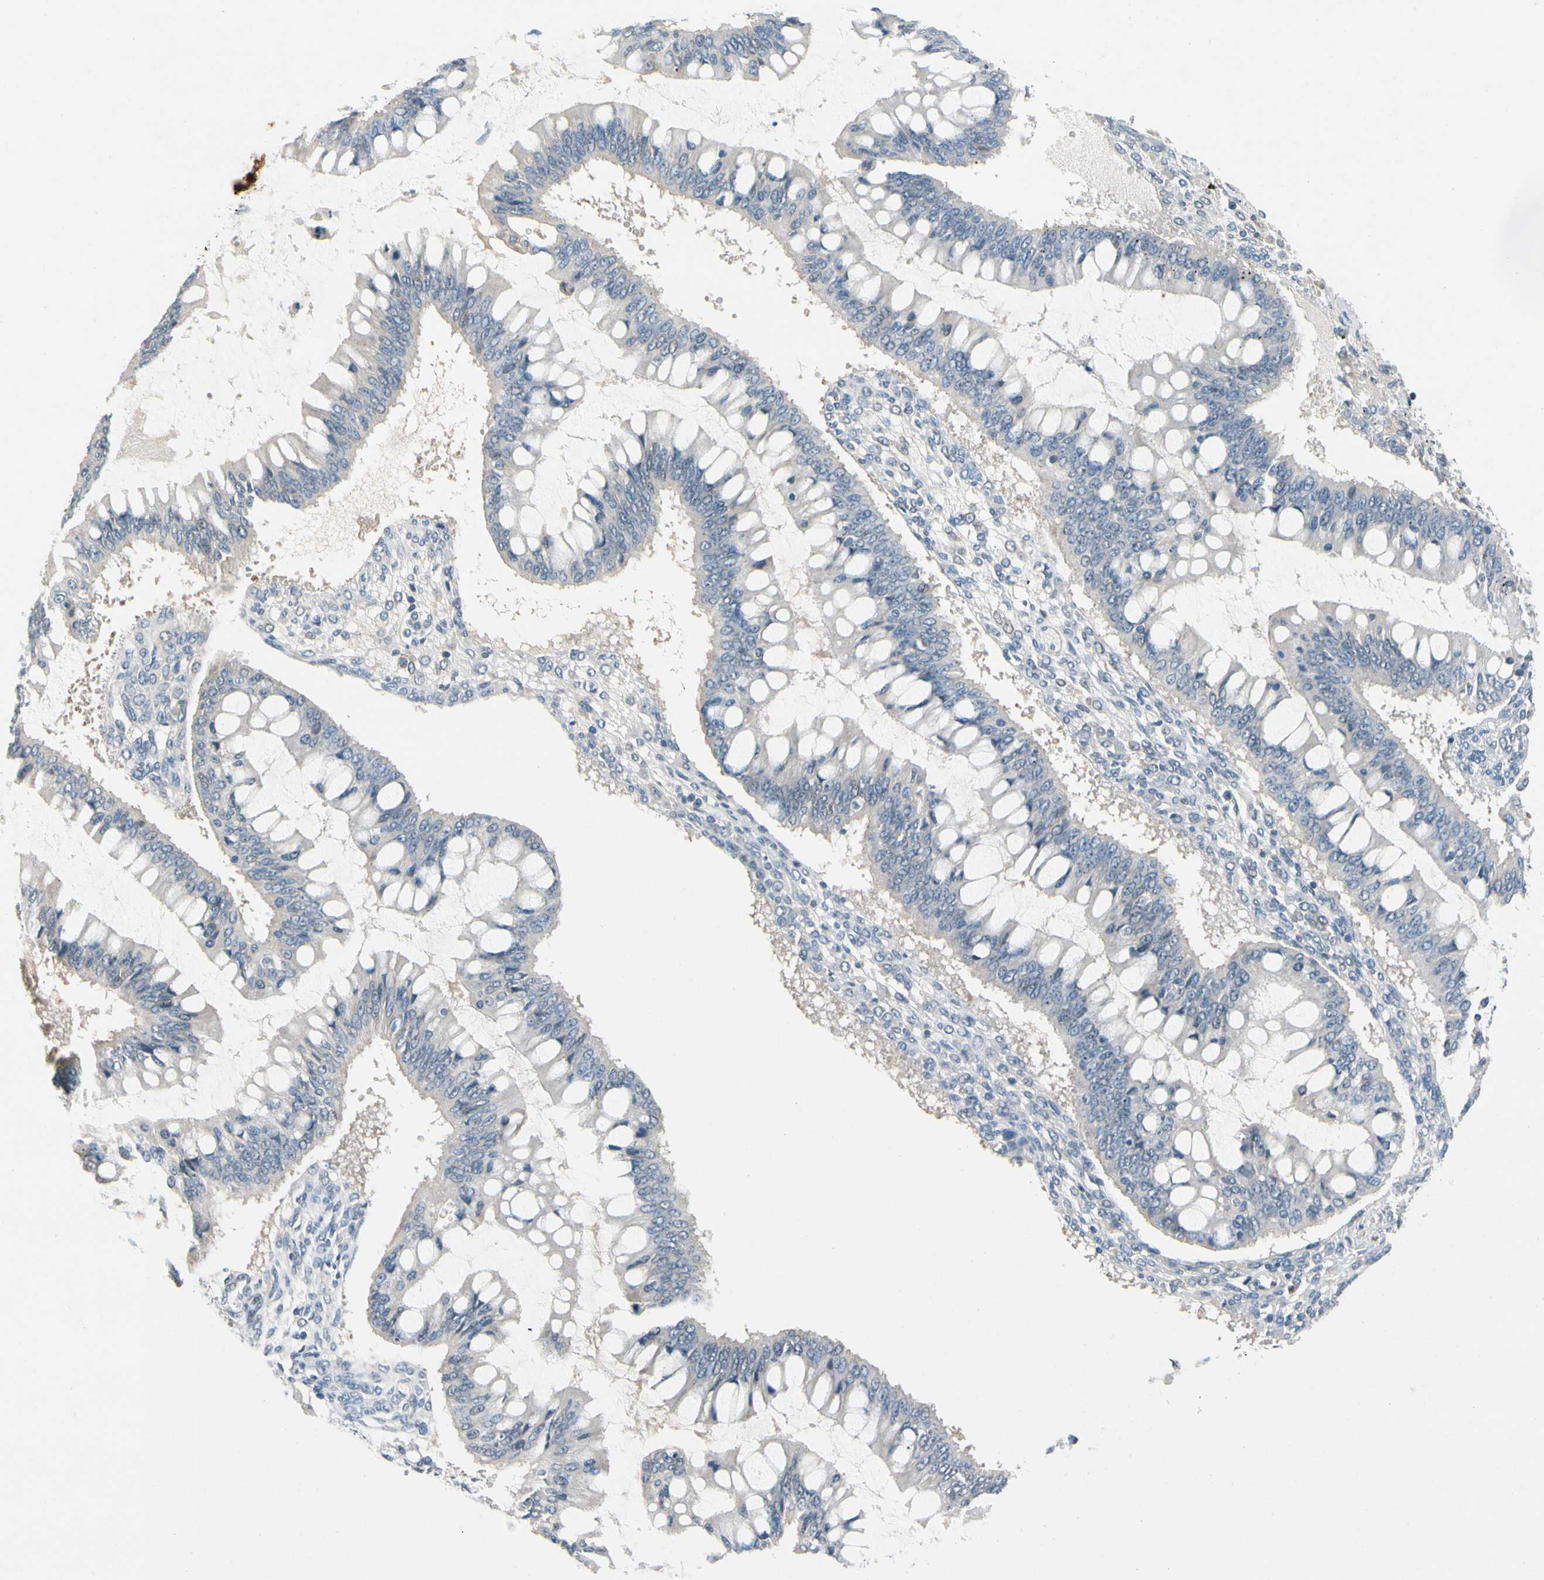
{"staining": {"intensity": "negative", "quantity": "none", "location": "none"}, "tissue": "ovarian cancer", "cell_type": "Tumor cells", "image_type": "cancer", "snomed": [{"axis": "morphology", "description": "Cystadenocarcinoma, mucinous, NOS"}, {"axis": "topography", "description": "Ovary"}], "caption": "Image shows no protein staining in tumor cells of ovarian cancer tissue. Brightfield microscopy of immunohistochemistry (IHC) stained with DAB (3,3'-diaminobenzidine) (brown) and hematoxylin (blue), captured at high magnification.", "gene": "SLC27A6", "patient": {"sex": "female", "age": 73}}